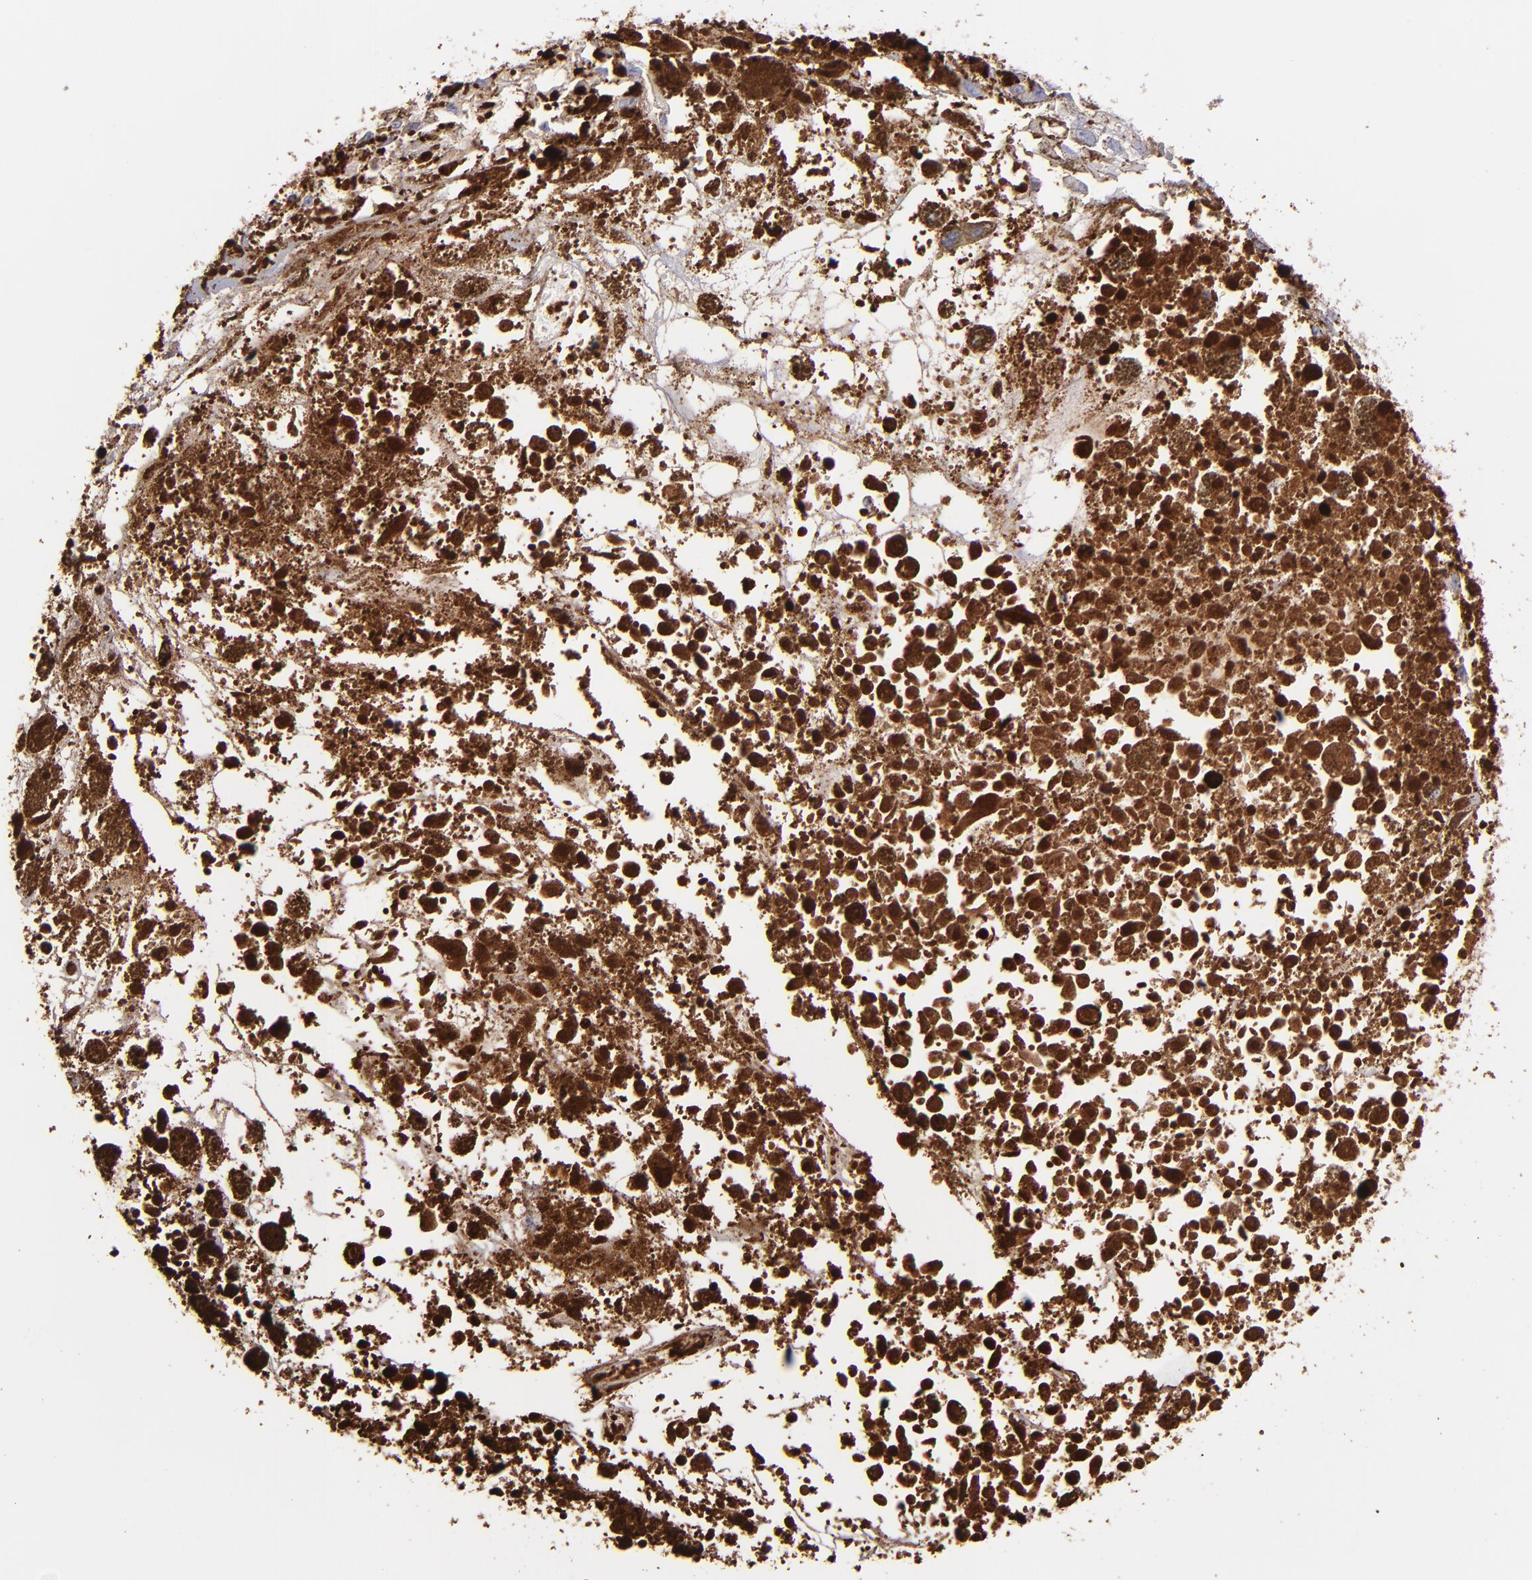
{"staining": {"intensity": "negative", "quantity": "none", "location": "none"}, "tissue": "melanoma", "cell_type": "Tumor cells", "image_type": "cancer", "snomed": [{"axis": "morphology", "description": "Malignant melanoma, Metastatic site"}, {"axis": "topography", "description": "Lymph node"}], "caption": "High power microscopy photomicrograph of an immunohistochemistry photomicrograph of malignant melanoma (metastatic site), revealing no significant staining in tumor cells.", "gene": "C1QA", "patient": {"sex": "male", "age": 59}}